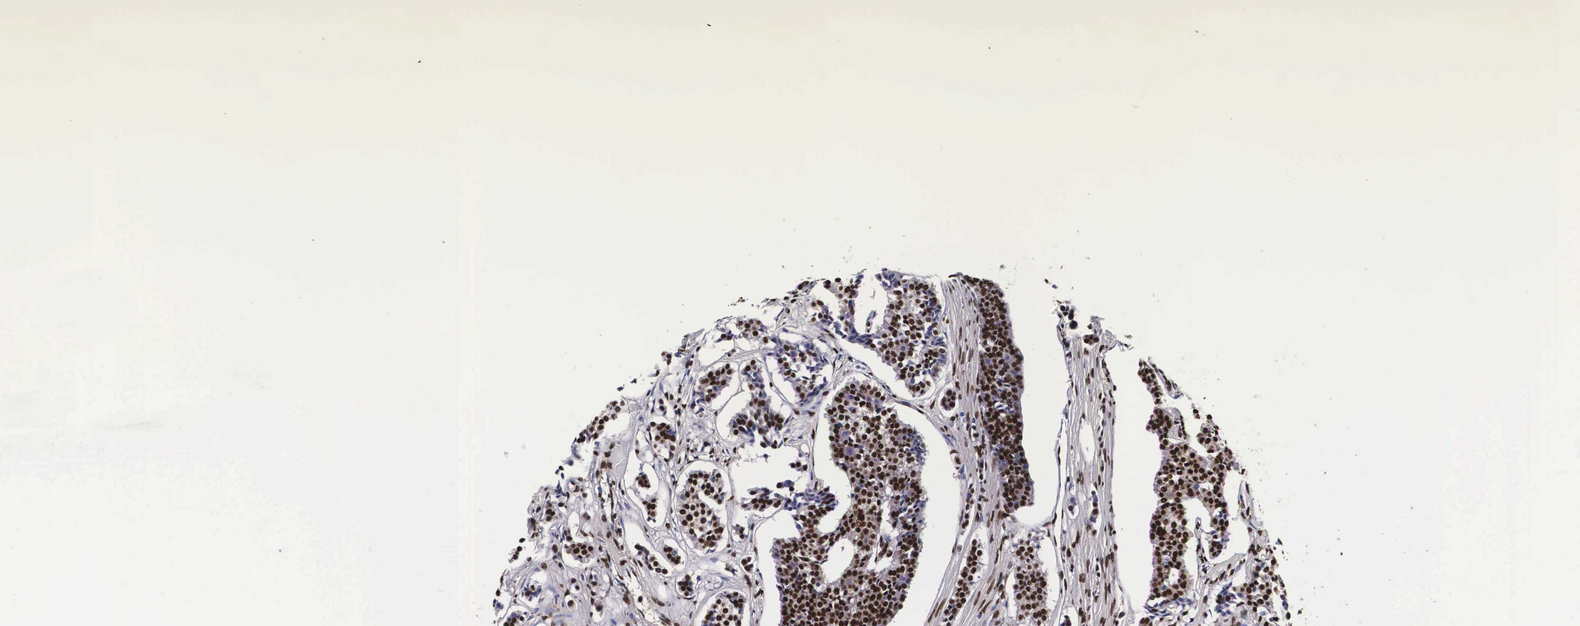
{"staining": {"intensity": "strong", "quantity": ">75%", "location": "cytoplasmic/membranous,nuclear"}, "tissue": "carcinoid", "cell_type": "Tumor cells", "image_type": "cancer", "snomed": [{"axis": "morphology", "description": "Carcinoid, malignant, NOS"}, {"axis": "topography", "description": "Small intestine"}], "caption": "This photomicrograph displays carcinoid (malignant) stained with immunohistochemistry to label a protein in brown. The cytoplasmic/membranous and nuclear of tumor cells show strong positivity for the protein. Nuclei are counter-stained blue.", "gene": "PABPN1", "patient": {"sex": "male", "age": 63}}